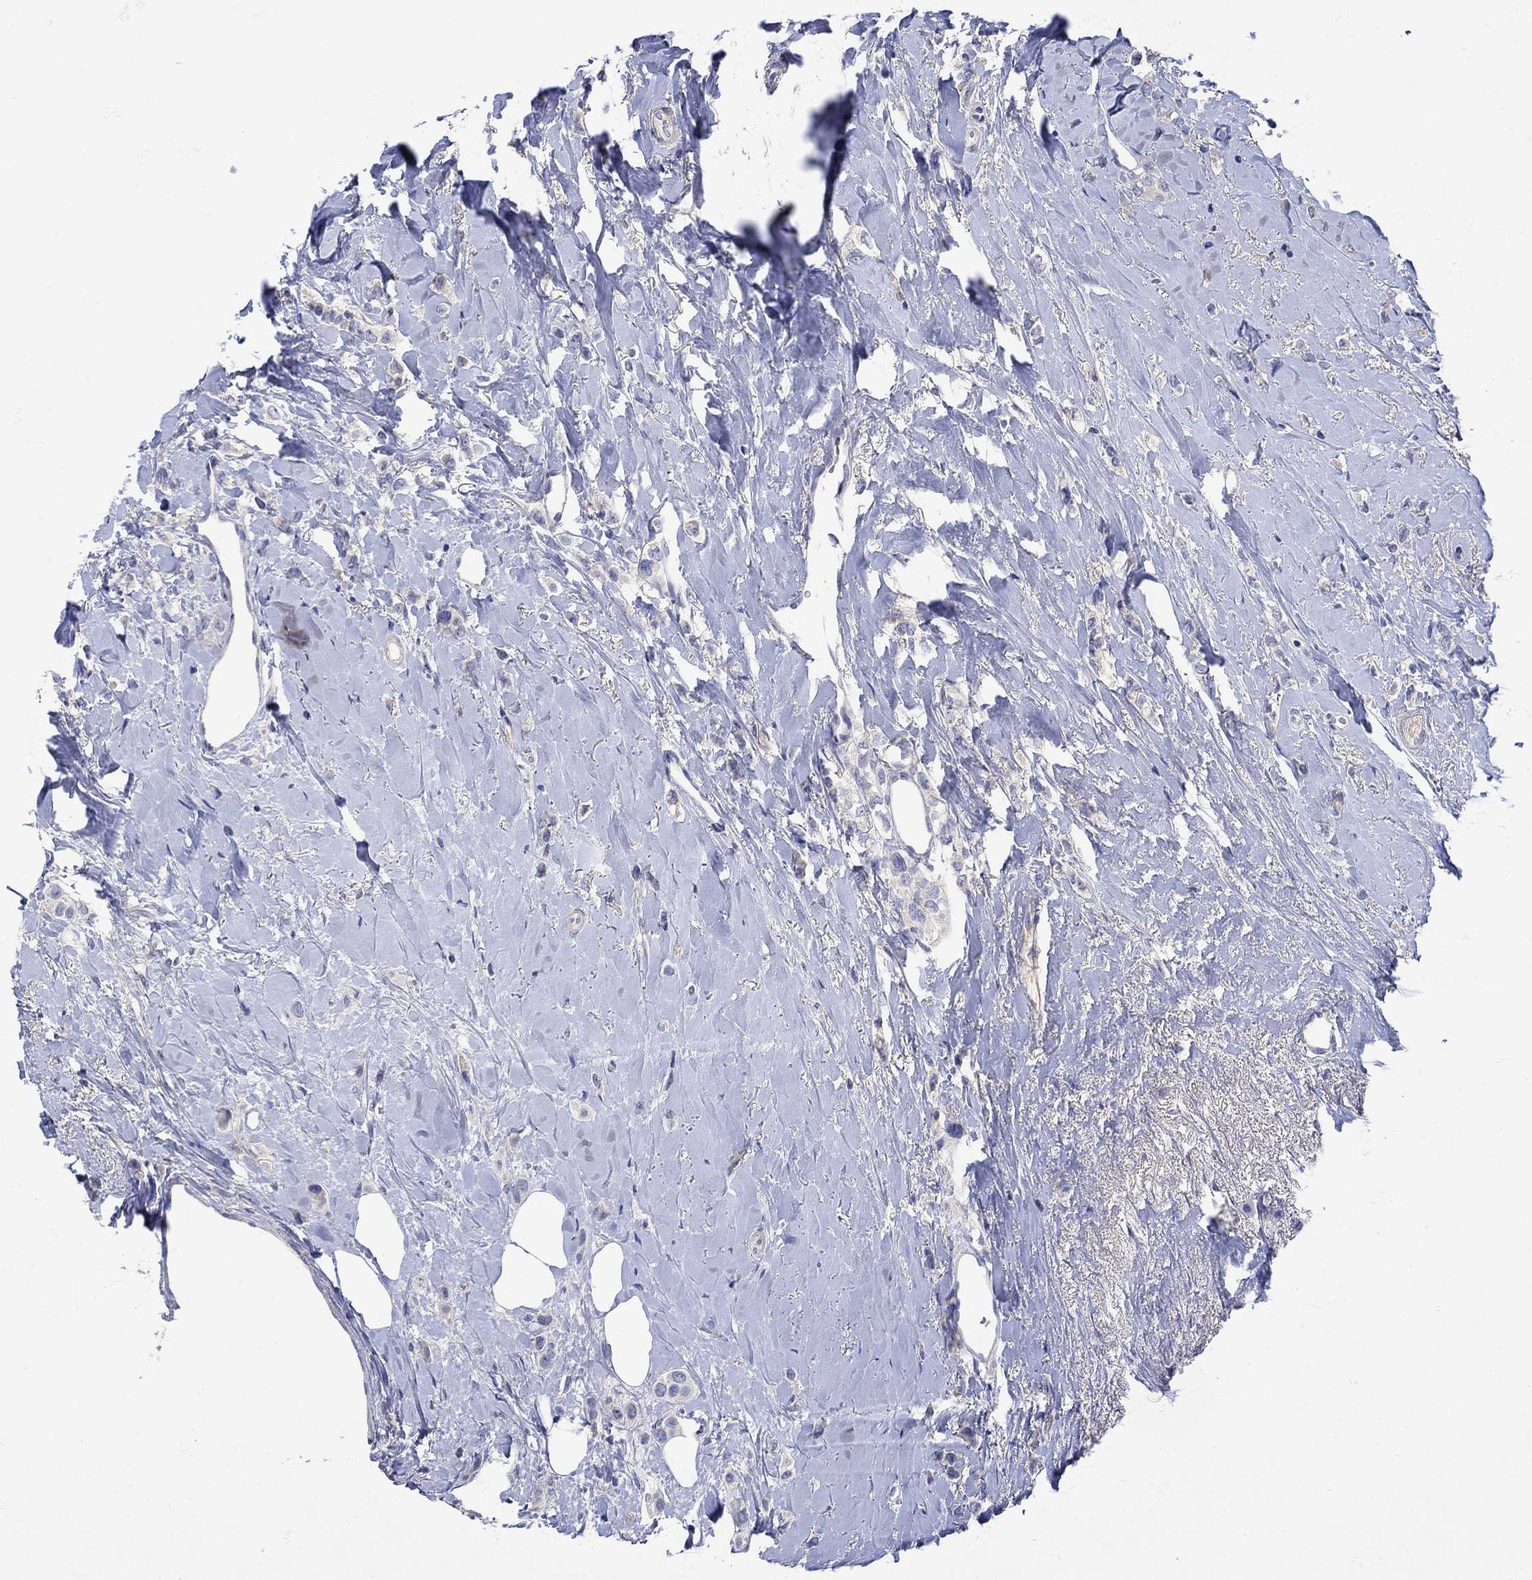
{"staining": {"intensity": "negative", "quantity": "none", "location": "none"}, "tissue": "breast cancer", "cell_type": "Tumor cells", "image_type": "cancer", "snomed": [{"axis": "morphology", "description": "Lobular carcinoma"}, {"axis": "topography", "description": "Breast"}], "caption": "Tumor cells show no significant protein expression in breast lobular carcinoma. (Brightfield microscopy of DAB IHC at high magnification).", "gene": "MSI1", "patient": {"sex": "female", "age": 66}}